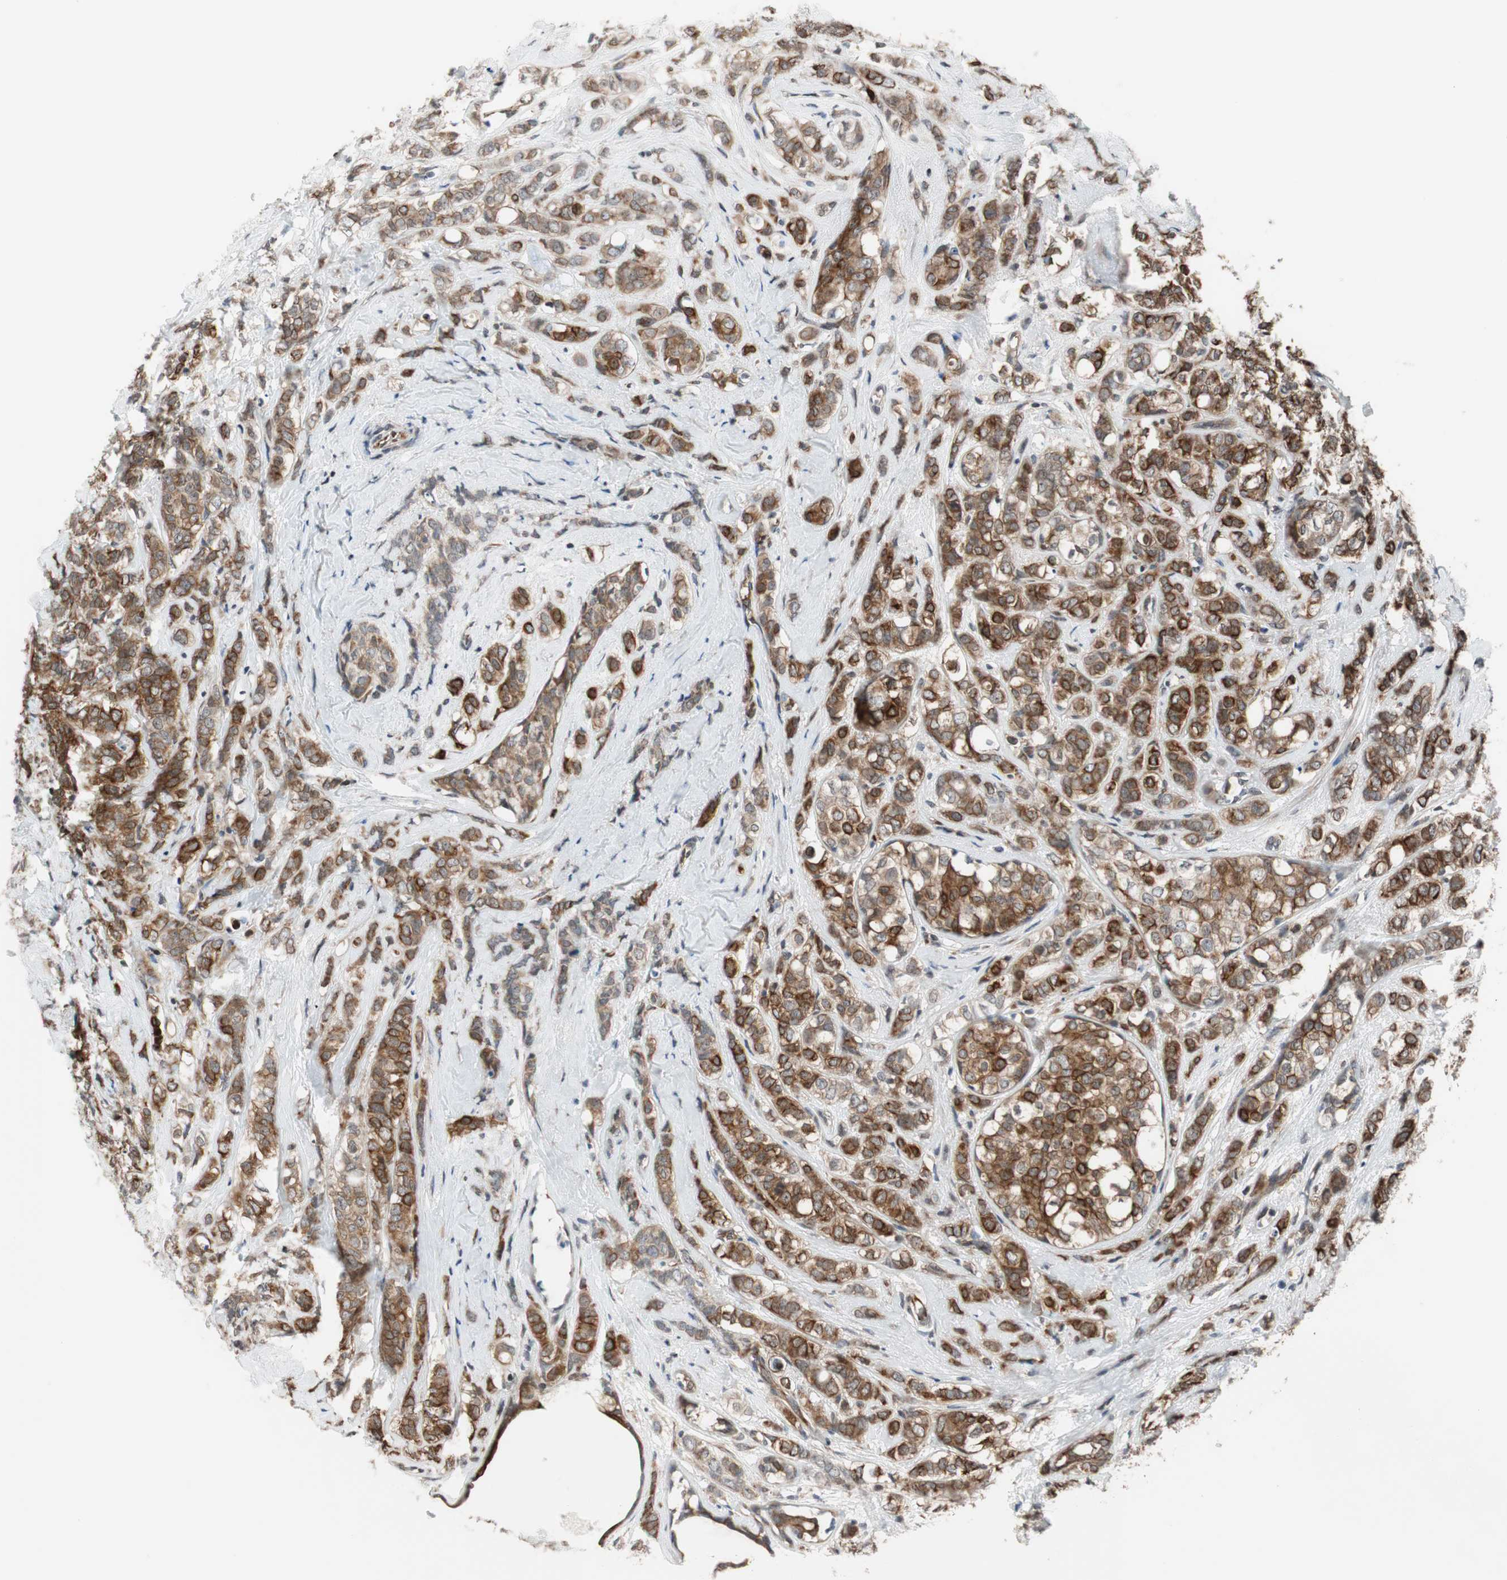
{"staining": {"intensity": "moderate", "quantity": "25%-75%", "location": "cytoplasmic/membranous"}, "tissue": "breast cancer", "cell_type": "Tumor cells", "image_type": "cancer", "snomed": [{"axis": "morphology", "description": "Lobular carcinoma"}, {"axis": "topography", "description": "Breast"}], "caption": "Immunohistochemical staining of human breast cancer exhibits medium levels of moderate cytoplasmic/membranous staining in about 25%-75% of tumor cells.", "gene": "ZNF512B", "patient": {"sex": "female", "age": 60}}